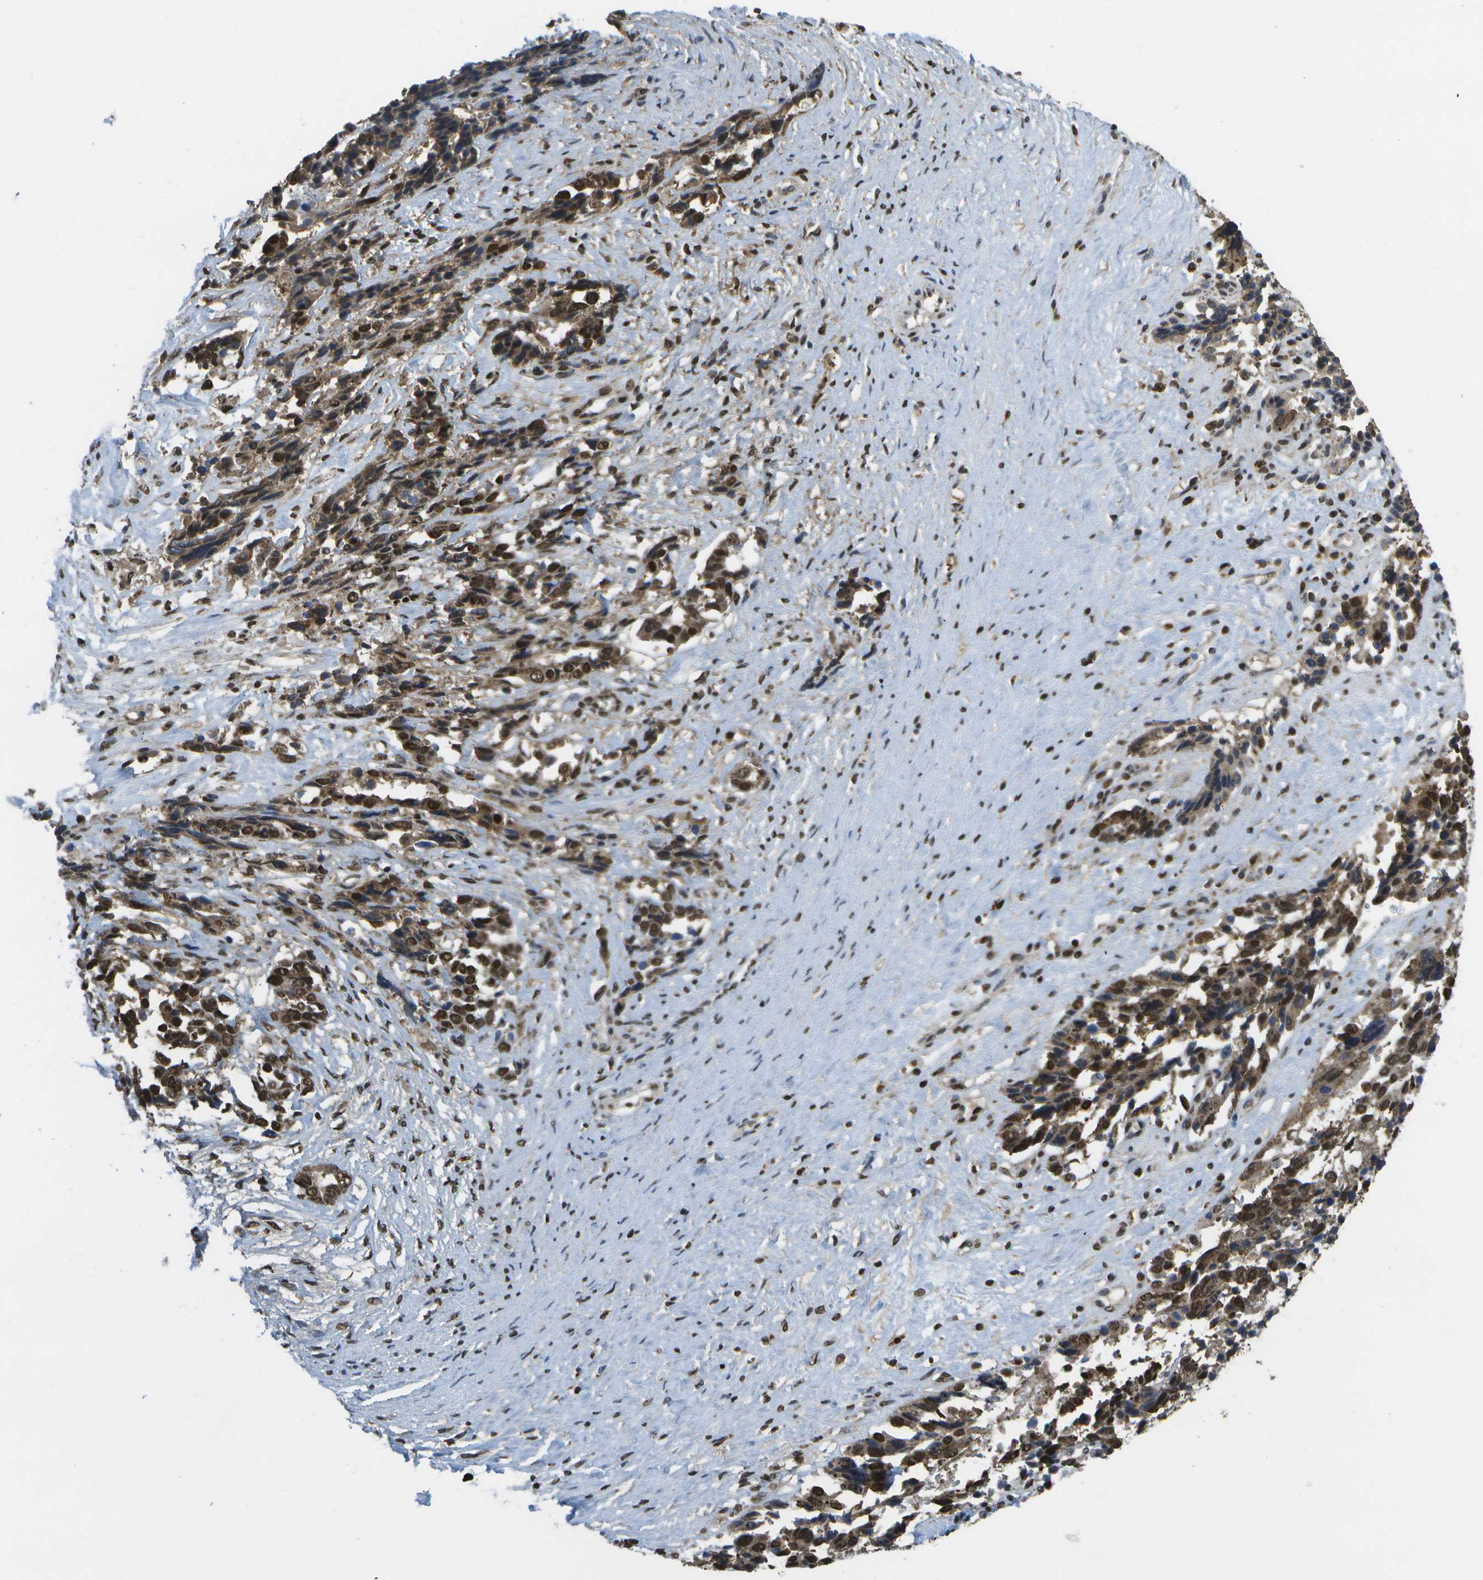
{"staining": {"intensity": "strong", "quantity": ">75%", "location": "nuclear"}, "tissue": "ovarian cancer", "cell_type": "Tumor cells", "image_type": "cancer", "snomed": [{"axis": "morphology", "description": "Cystadenocarcinoma, serous, NOS"}, {"axis": "topography", "description": "Ovary"}], "caption": "Immunohistochemical staining of ovarian serous cystadenocarcinoma exhibits high levels of strong nuclear protein staining in about >75% of tumor cells. (IHC, brightfield microscopy, high magnification).", "gene": "SPEN", "patient": {"sex": "female", "age": 44}}